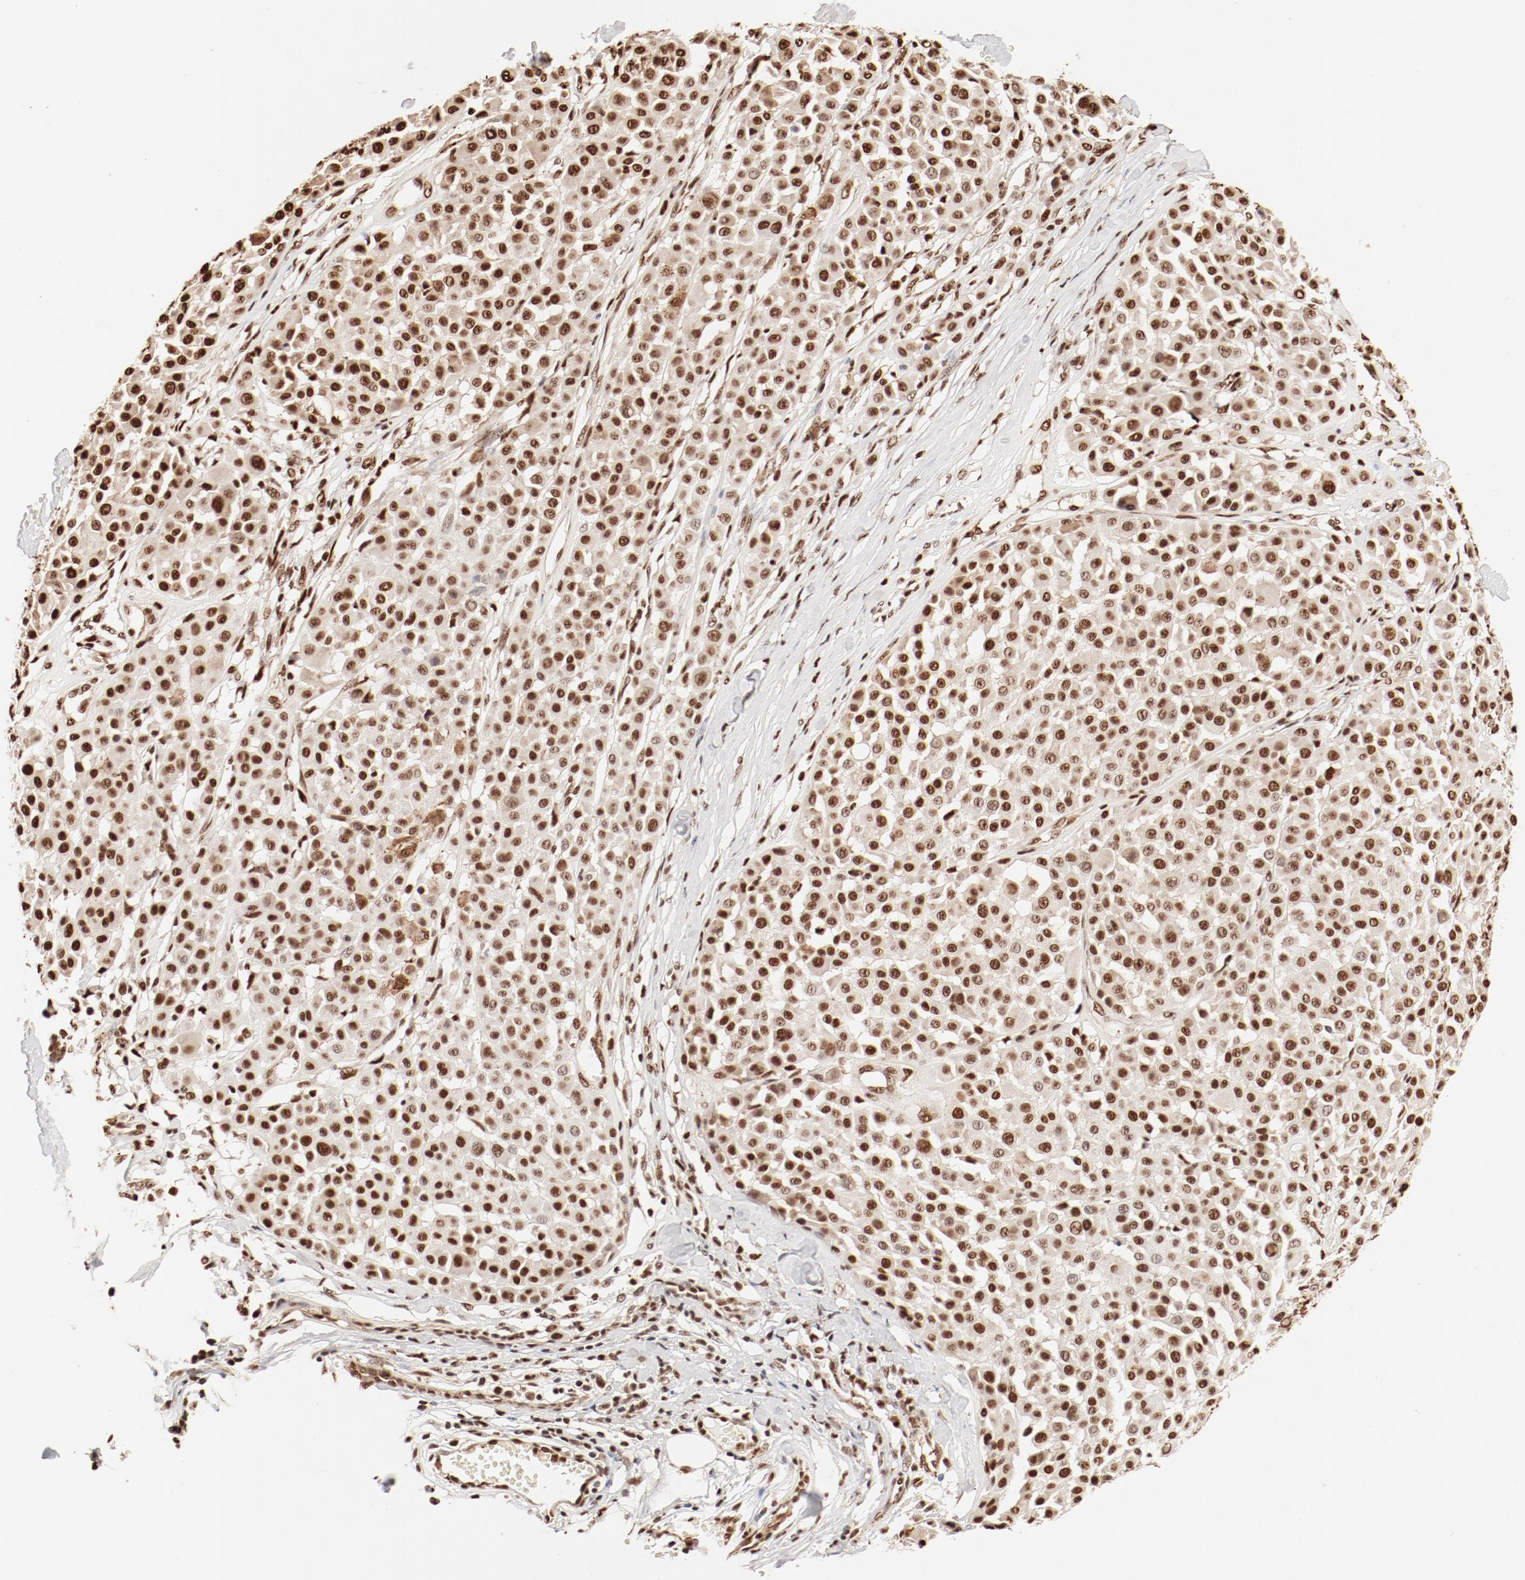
{"staining": {"intensity": "moderate", "quantity": ">75%", "location": "nuclear"}, "tissue": "melanoma", "cell_type": "Tumor cells", "image_type": "cancer", "snomed": [{"axis": "morphology", "description": "Malignant melanoma, Metastatic site"}, {"axis": "topography", "description": "Soft tissue"}], "caption": "Melanoma tissue demonstrates moderate nuclear staining in approximately >75% of tumor cells", "gene": "FAM50A", "patient": {"sex": "male", "age": 41}}